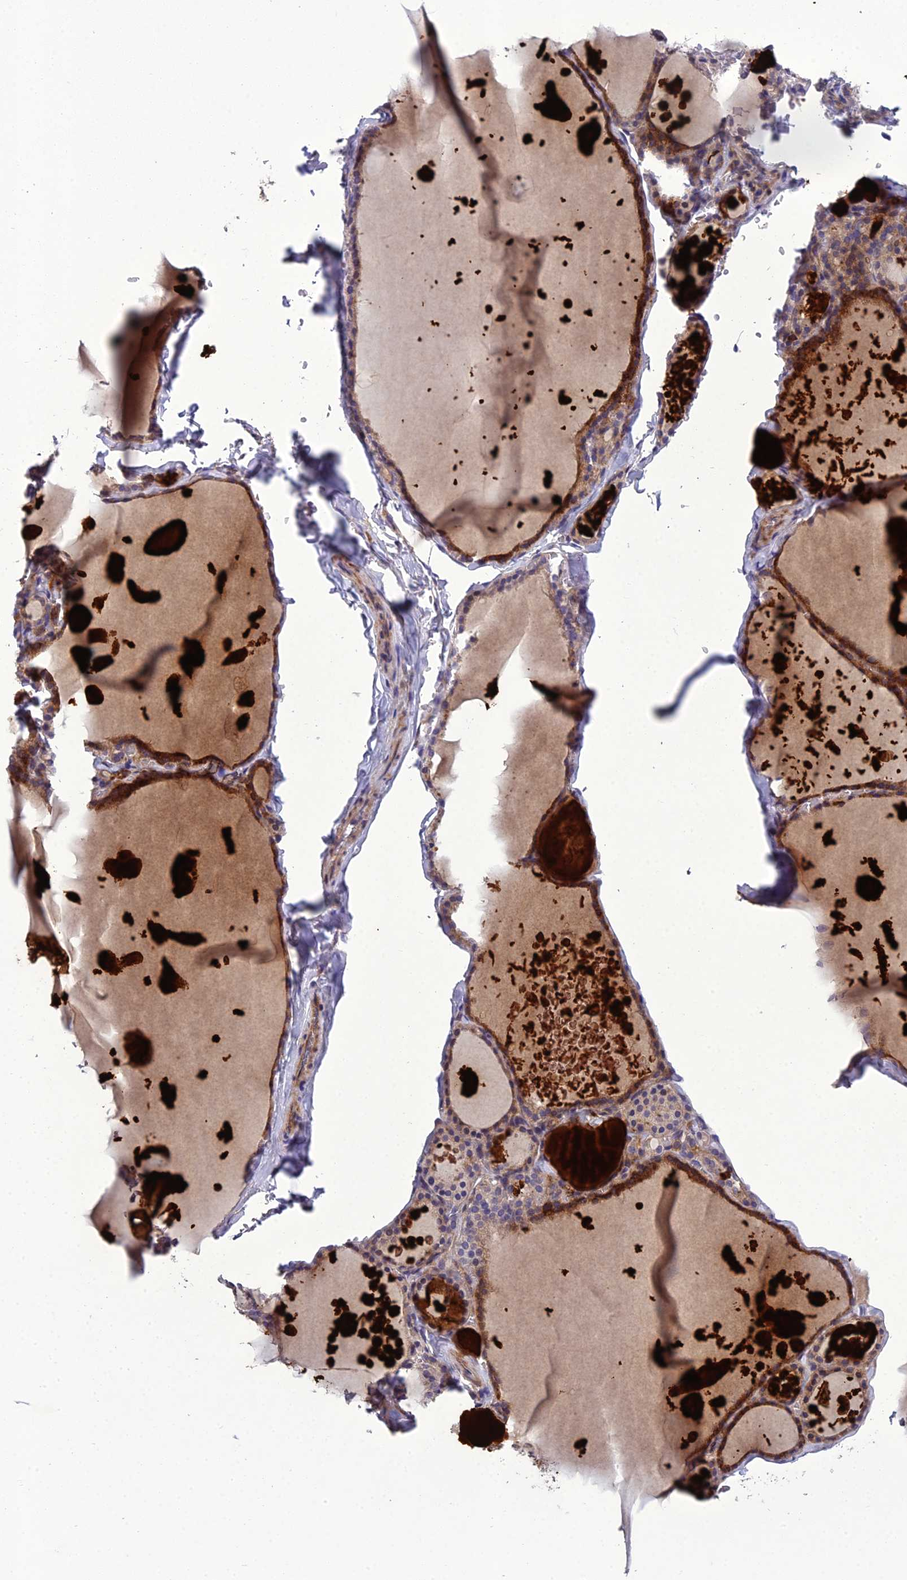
{"staining": {"intensity": "moderate", "quantity": "25%-75%", "location": "cytoplasmic/membranous"}, "tissue": "thyroid gland", "cell_type": "Glandular cells", "image_type": "normal", "snomed": [{"axis": "morphology", "description": "Normal tissue, NOS"}, {"axis": "topography", "description": "Thyroid gland"}], "caption": "An immunohistochemistry (IHC) histopathology image of unremarkable tissue is shown. Protein staining in brown highlights moderate cytoplasmic/membranous positivity in thyroid gland within glandular cells.", "gene": "ADIPOR2", "patient": {"sex": "male", "age": 56}}